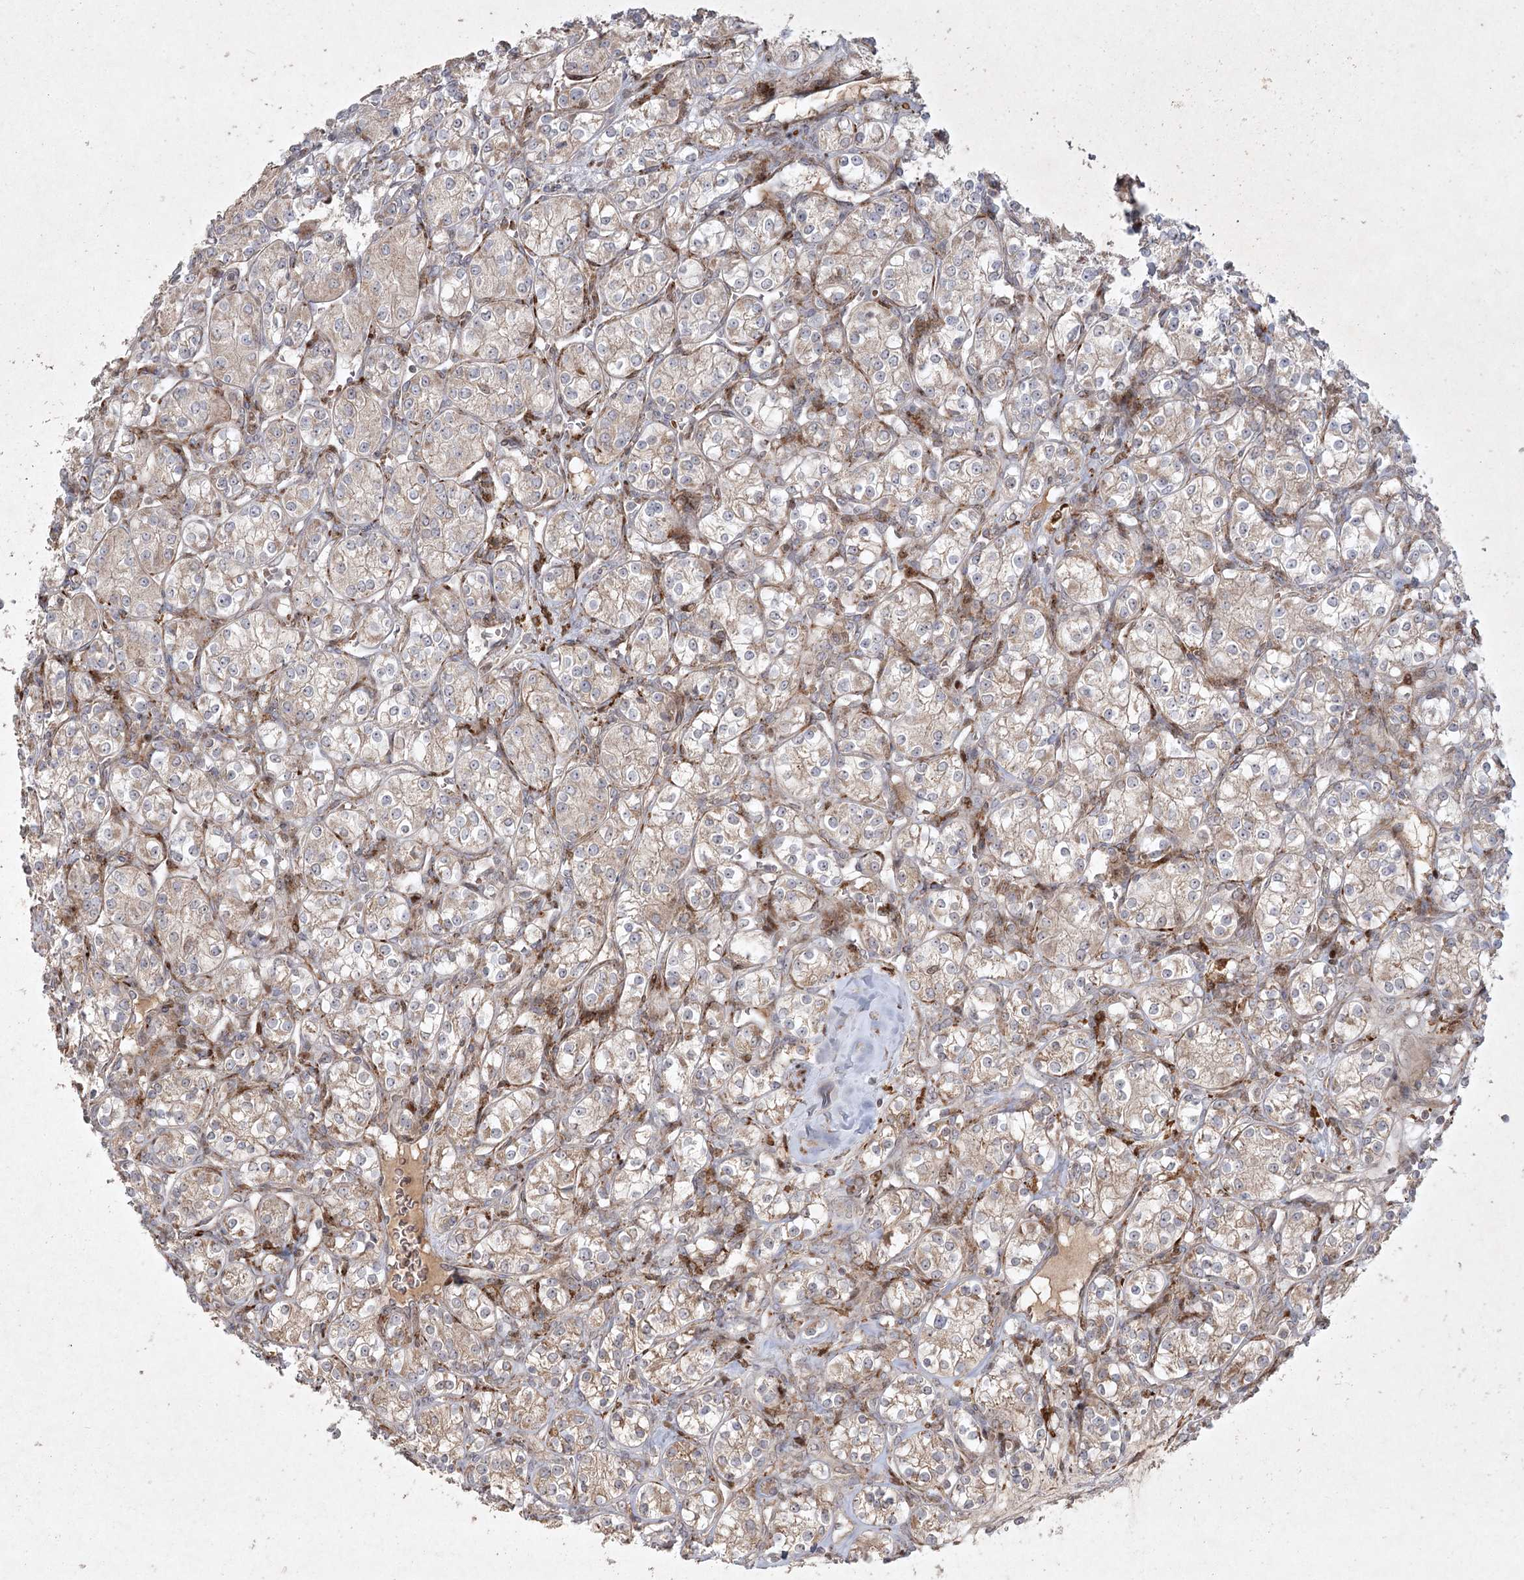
{"staining": {"intensity": "weak", "quantity": ">75%", "location": "cytoplasmic/membranous"}, "tissue": "renal cancer", "cell_type": "Tumor cells", "image_type": "cancer", "snomed": [{"axis": "morphology", "description": "Adenocarcinoma, NOS"}, {"axis": "topography", "description": "Kidney"}], "caption": "Renal cancer (adenocarcinoma) tissue demonstrates weak cytoplasmic/membranous staining in approximately >75% of tumor cells, visualized by immunohistochemistry.", "gene": "KBTBD4", "patient": {"sex": "male", "age": 77}}